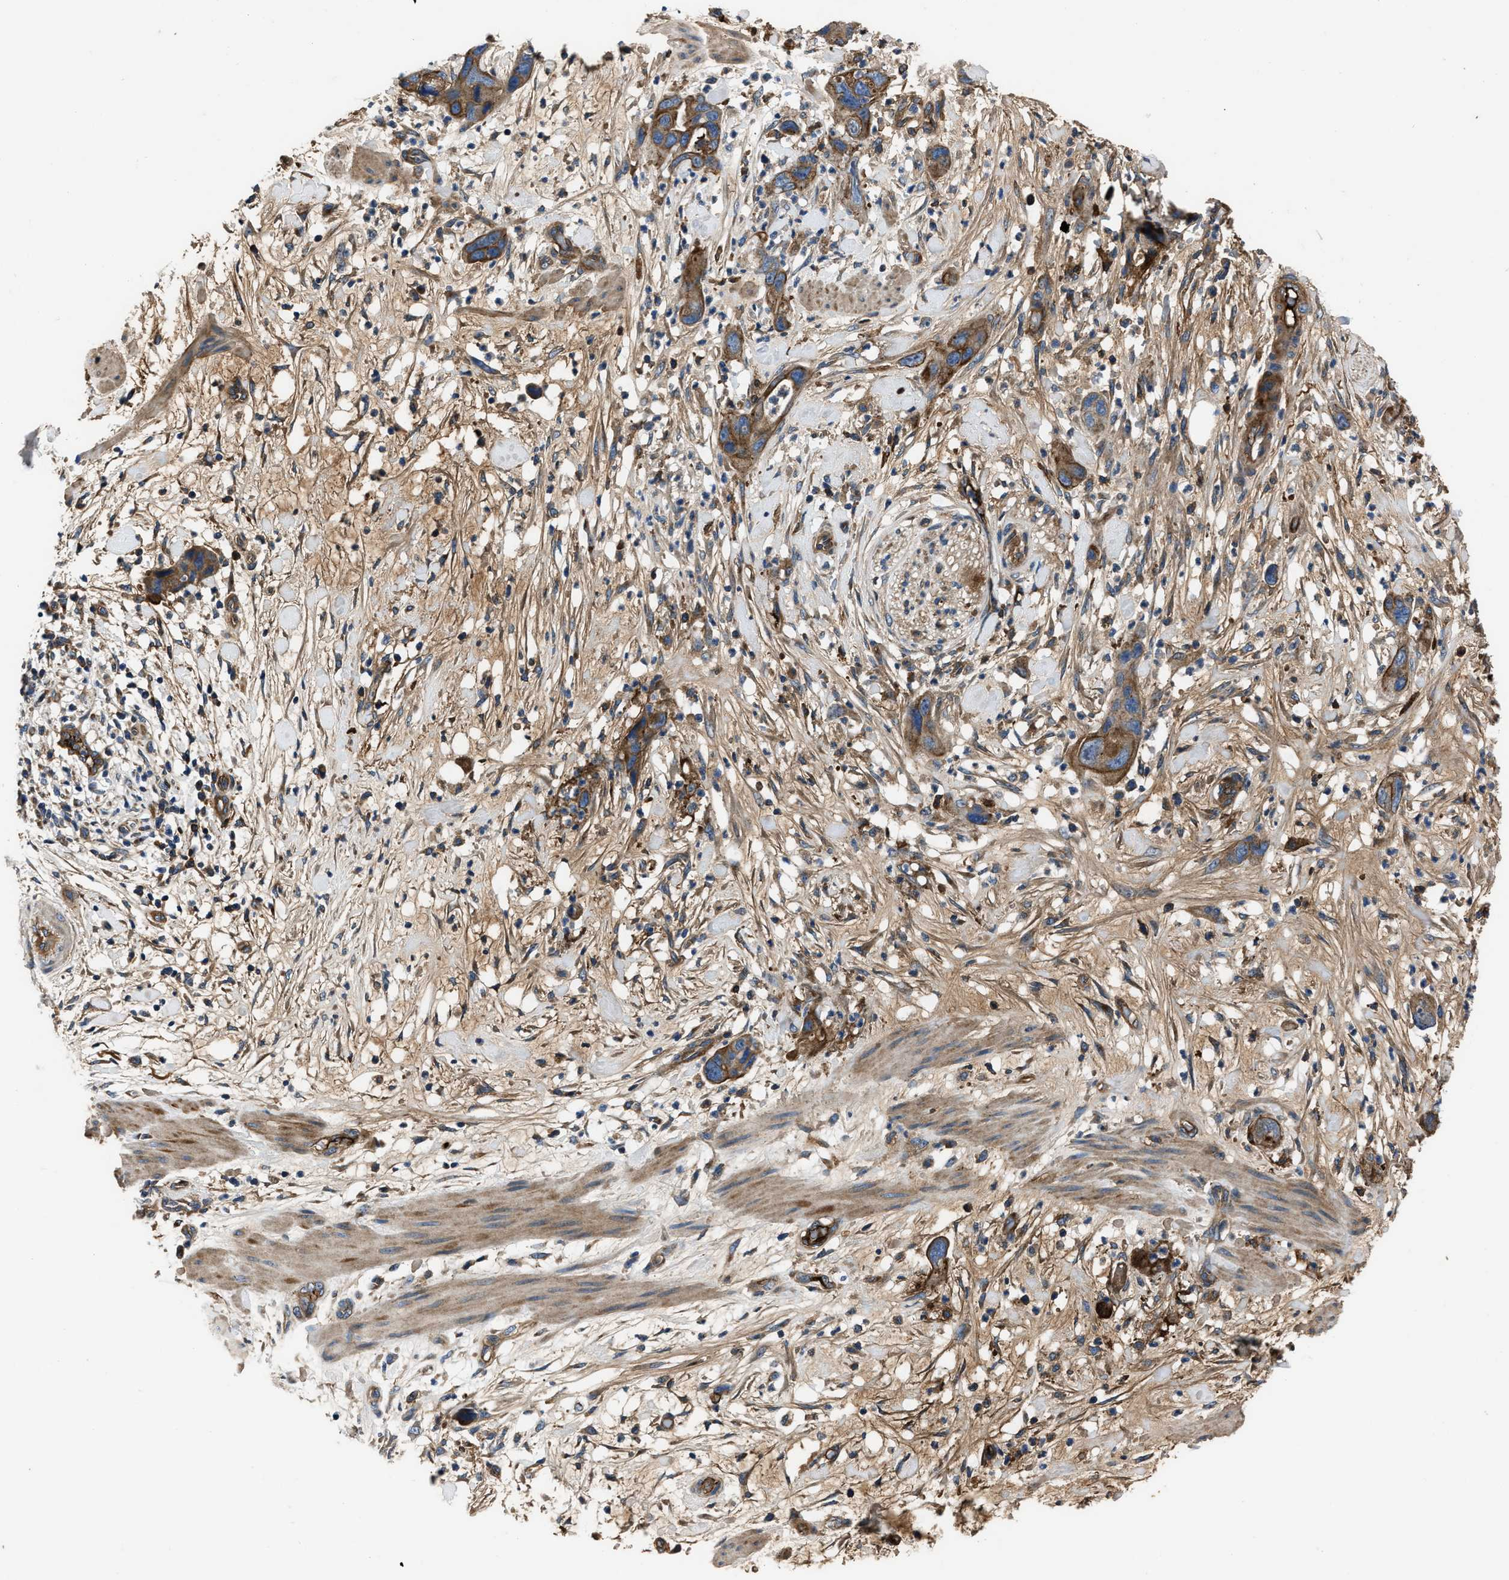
{"staining": {"intensity": "strong", "quantity": ">75%", "location": "cytoplasmic/membranous"}, "tissue": "pancreatic cancer", "cell_type": "Tumor cells", "image_type": "cancer", "snomed": [{"axis": "morphology", "description": "Adenocarcinoma, NOS"}, {"axis": "topography", "description": "Pancreas"}], "caption": "This histopathology image exhibits IHC staining of adenocarcinoma (pancreatic), with high strong cytoplasmic/membranous staining in about >75% of tumor cells.", "gene": "ERC1", "patient": {"sex": "female", "age": 71}}